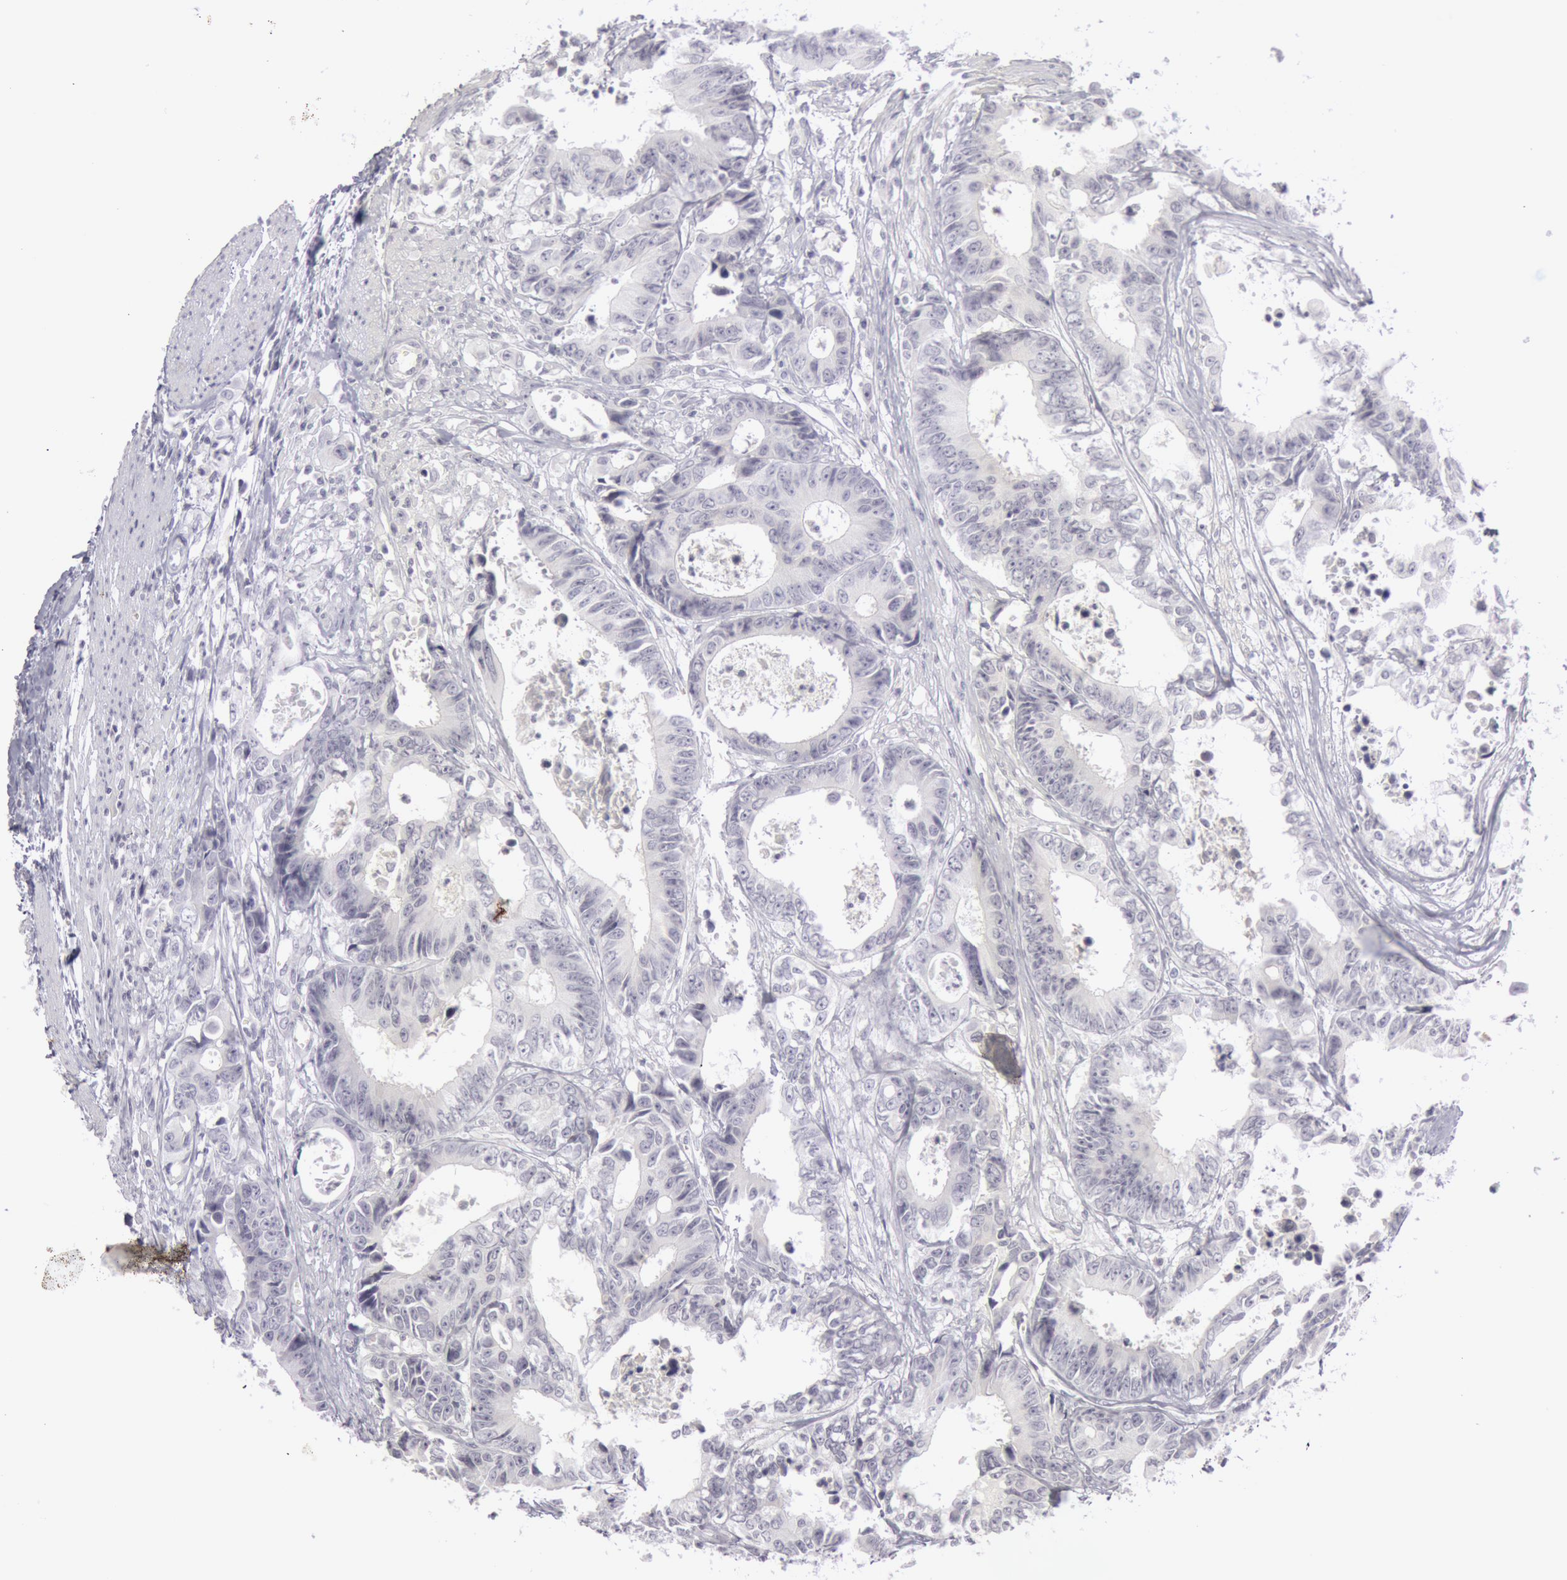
{"staining": {"intensity": "negative", "quantity": "none", "location": "none"}, "tissue": "colorectal cancer", "cell_type": "Tumor cells", "image_type": "cancer", "snomed": [{"axis": "morphology", "description": "Adenocarcinoma, NOS"}, {"axis": "topography", "description": "Rectum"}], "caption": "Immunohistochemical staining of colorectal cancer displays no significant positivity in tumor cells.", "gene": "KRT16", "patient": {"sex": "female", "age": 98}}